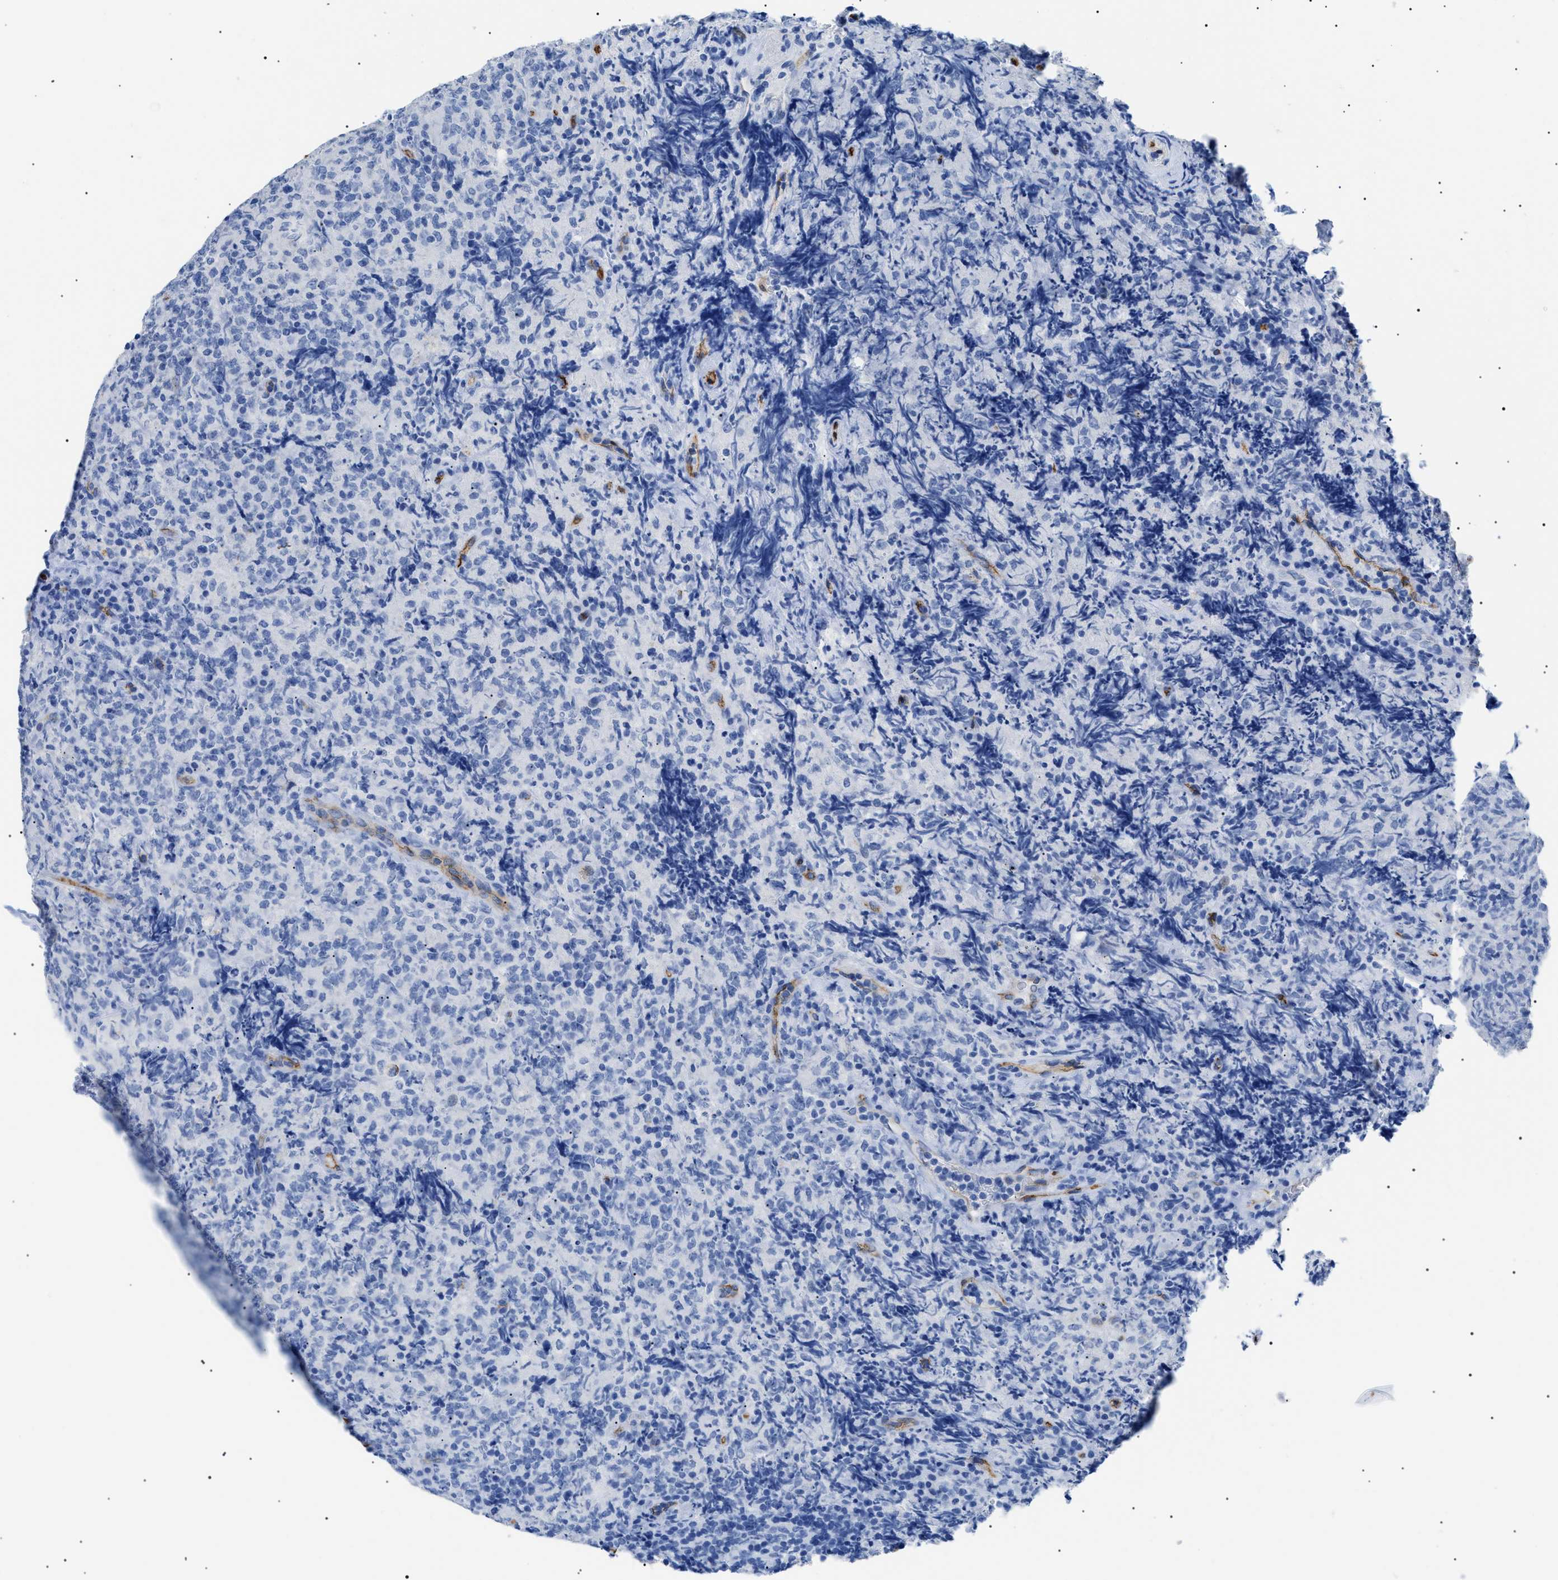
{"staining": {"intensity": "negative", "quantity": "none", "location": "none"}, "tissue": "lymphoma", "cell_type": "Tumor cells", "image_type": "cancer", "snomed": [{"axis": "morphology", "description": "Malignant lymphoma, non-Hodgkin's type, High grade"}, {"axis": "topography", "description": "Tonsil"}], "caption": "This is an IHC histopathology image of high-grade malignant lymphoma, non-Hodgkin's type. There is no staining in tumor cells.", "gene": "PODXL", "patient": {"sex": "female", "age": 36}}